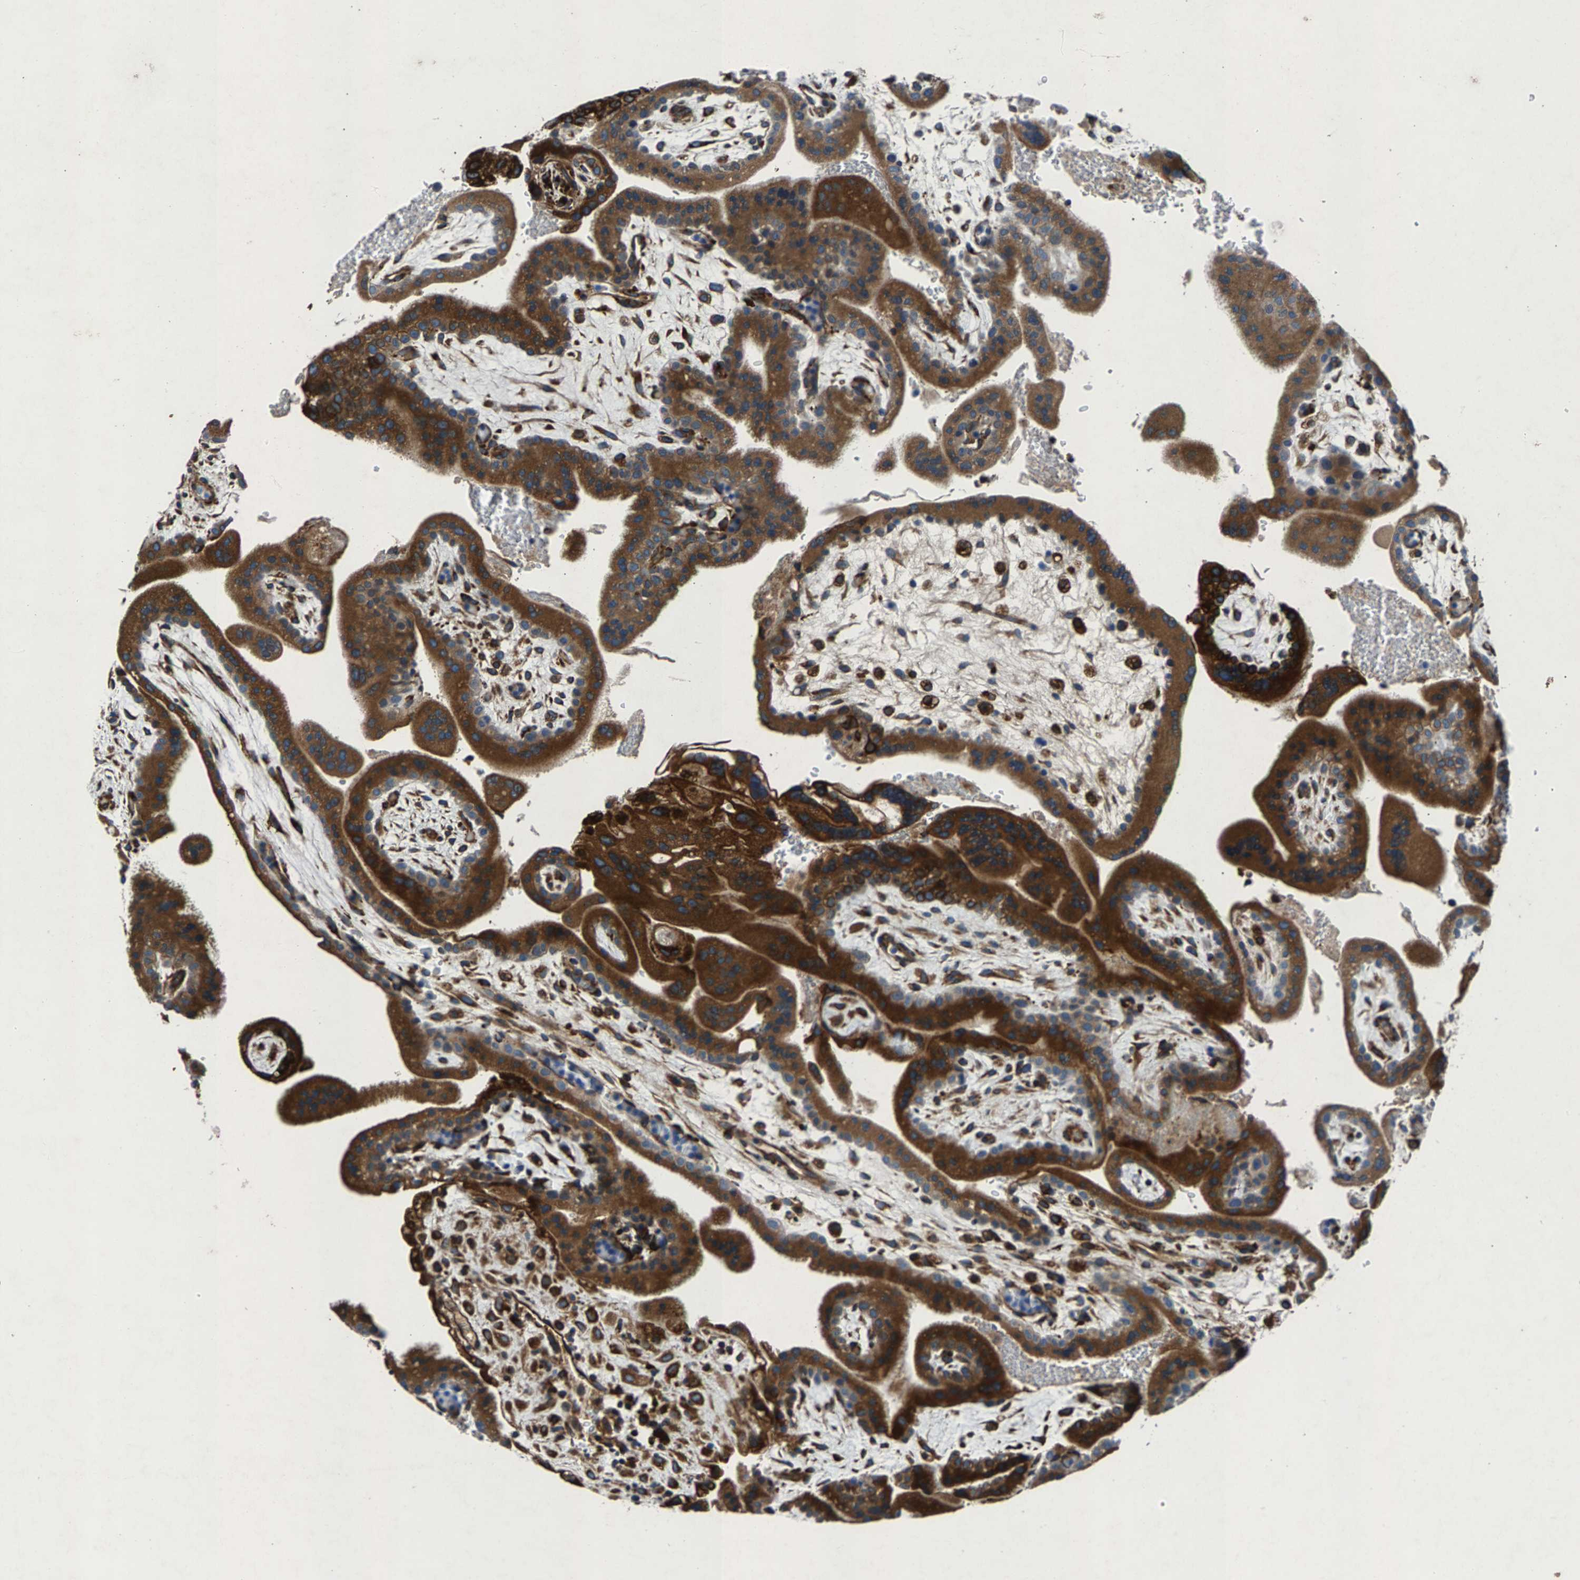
{"staining": {"intensity": "strong", "quantity": ">75%", "location": "cytoplasmic/membranous"}, "tissue": "placenta", "cell_type": "Decidual cells", "image_type": "normal", "snomed": [{"axis": "morphology", "description": "Normal tissue, NOS"}, {"axis": "topography", "description": "Placenta"}], "caption": "Strong cytoplasmic/membranous positivity for a protein is identified in approximately >75% of decidual cells of benign placenta using immunohistochemistry (IHC).", "gene": "LPCAT1", "patient": {"sex": "female", "age": 35}}